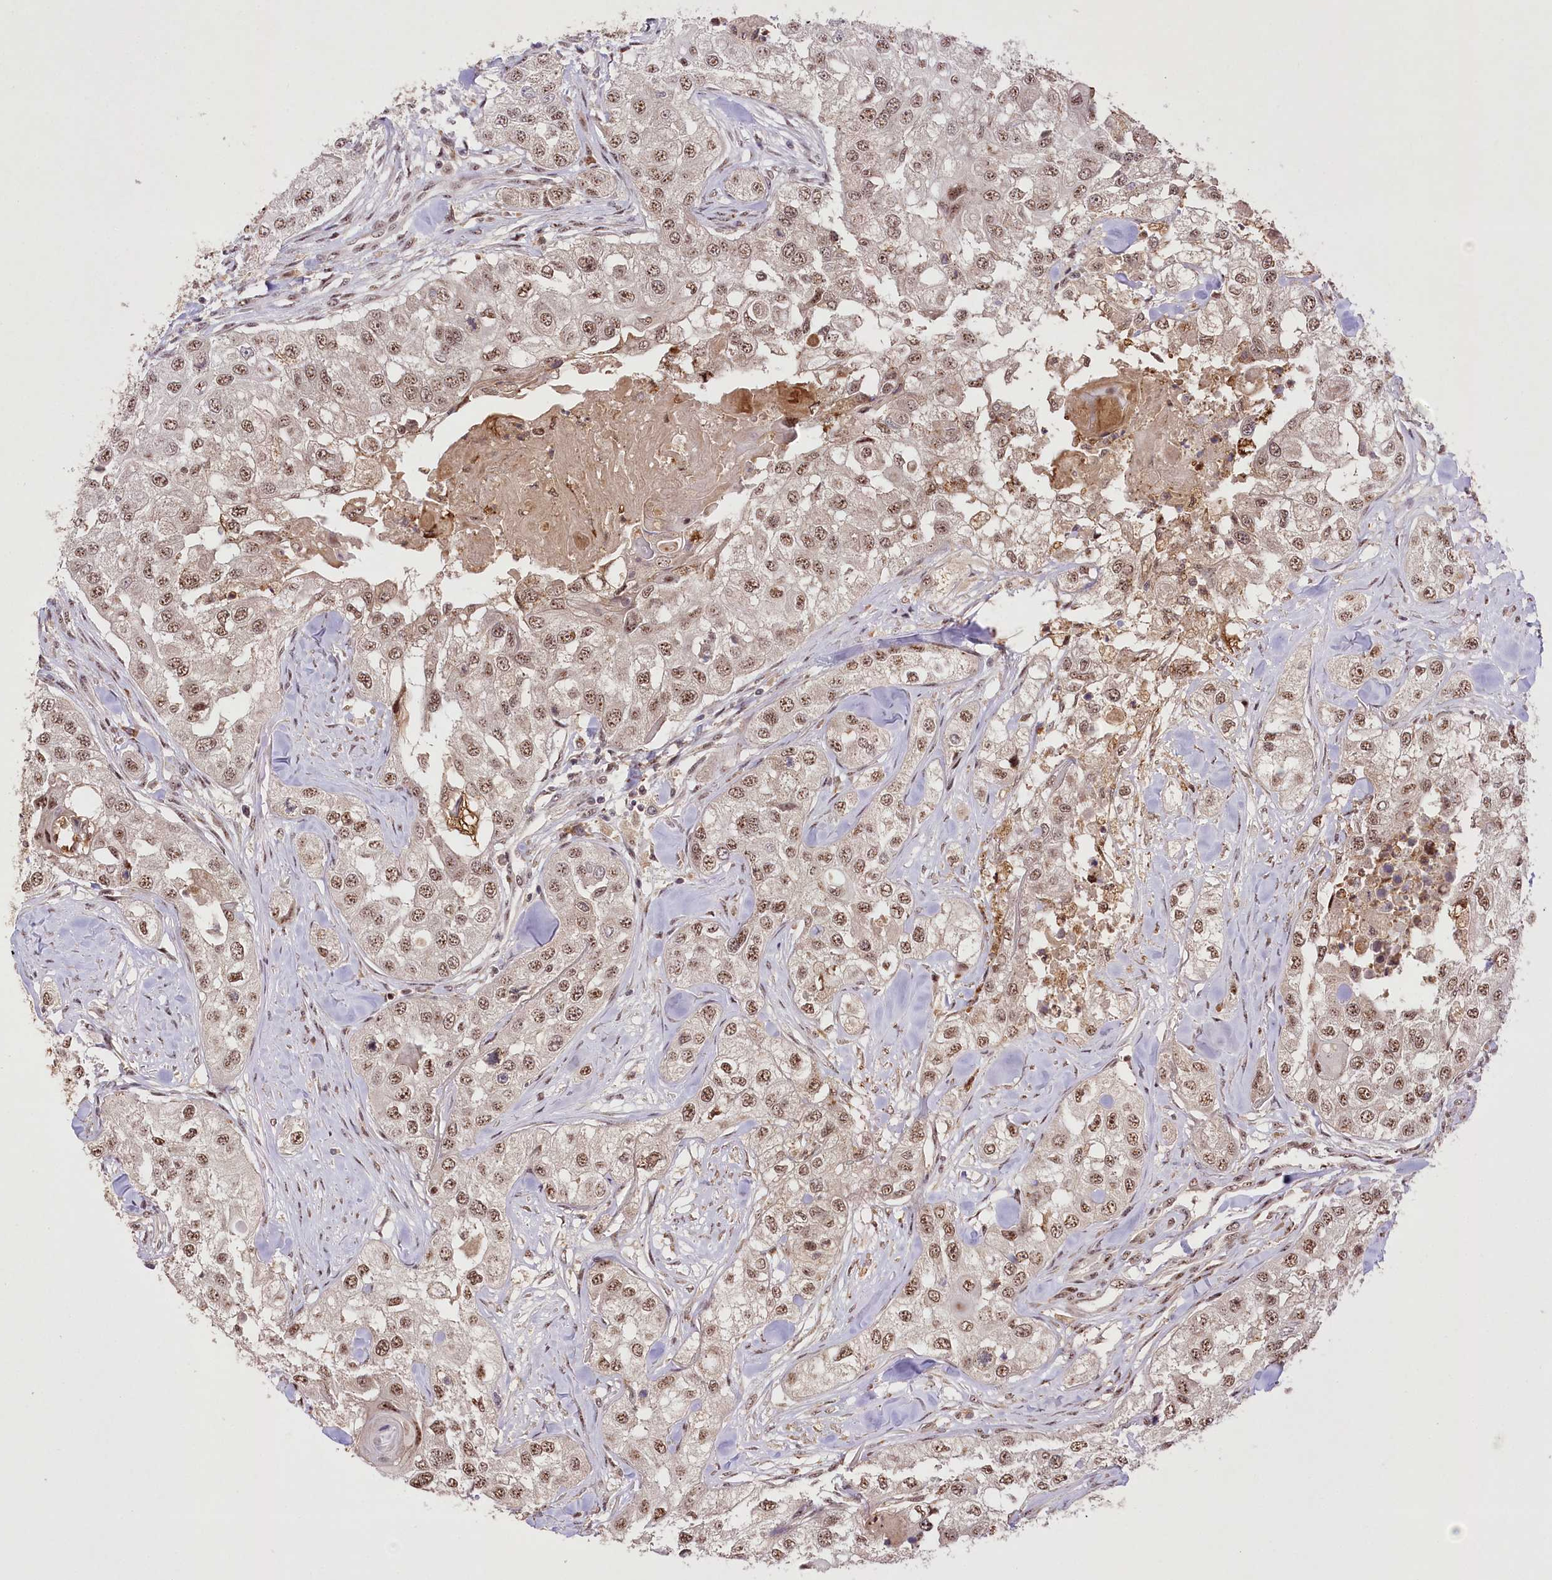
{"staining": {"intensity": "moderate", "quantity": ">75%", "location": "nuclear"}, "tissue": "head and neck cancer", "cell_type": "Tumor cells", "image_type": "cancer", "snomed": [{"axis": "morphology", "description": "Normal tissue, NOS"}, {"axis": "morphology", "description": "Squamous cell carcinoma, NOS"}, {"axis": "topography", "description": "Skeletal muscle"}, {"axis": "topography", "description": "Head-Neck"}], "caption": "IHC image of head and neck squamous cell carcinoma stained for a protein (brown), which demonstrates medium levels of moderate nuclear positivity in approximately >75% of tumor cells.", "gene": "PYROXD1", "patient": {"sex": "male", "age": 51}}